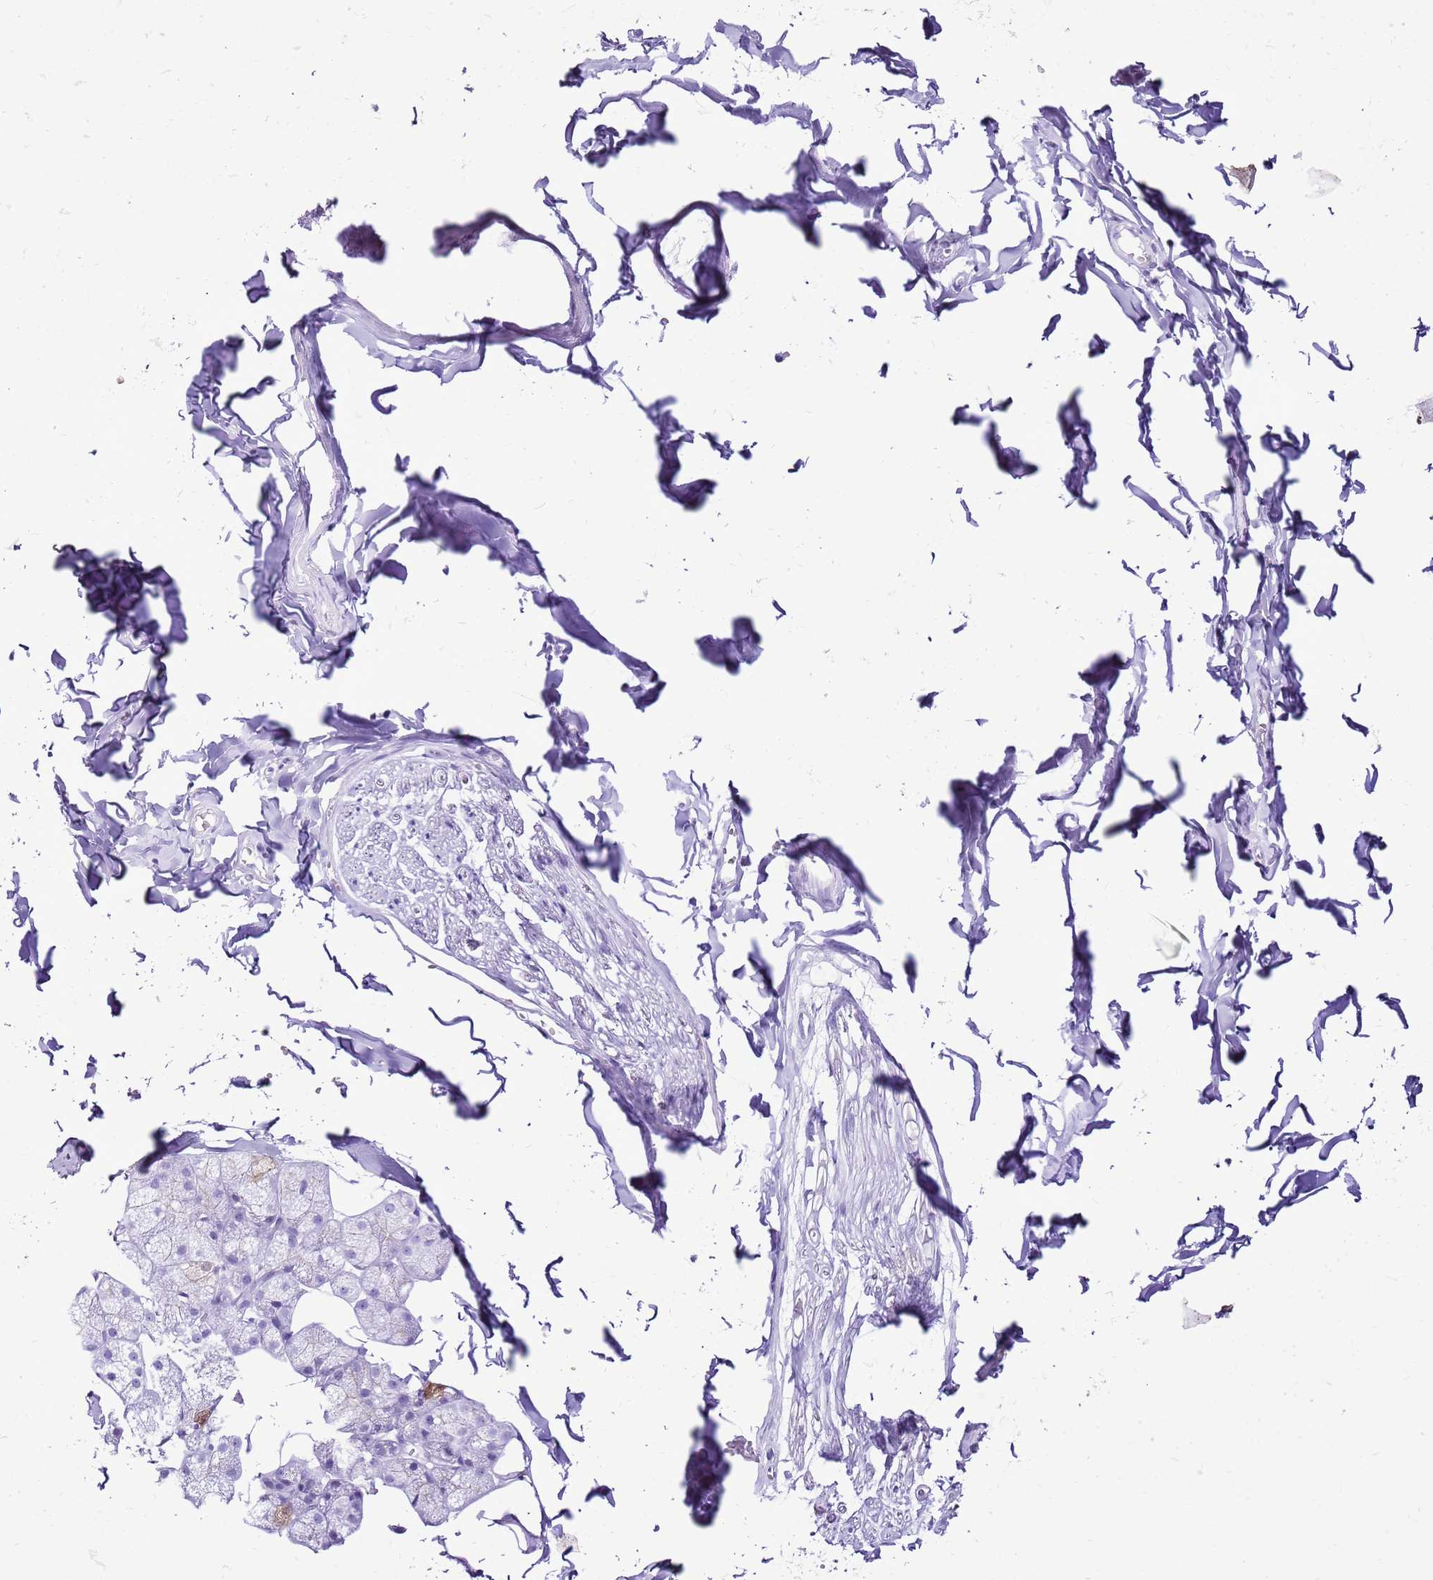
{"staining": {"intensity": "negative", "quantity": "none", "location": "none"}, "tissue": "adipose tissue", "cell_type": "Adipocytes", "image_type": "normal", "snomed": [{"axis": "morphology", "description": "Normal tissue, NOS"}, {"axis": "topography", "description": "Salivary gland"}, {"axis": "topography", "description": "Peripheral nerve tissue"}], "caption": "Immunohistochemical staining of unremarkable human adipose tissue displays no significant positivity in adipocytes. Brightfield microscopy of immunohistochemistry (IHC) stained with DAB (brown) and hematoxylin (blue), captured at high magnification.", "gene": "SPC25", "patient": {"sex": "male", "age": 38}}